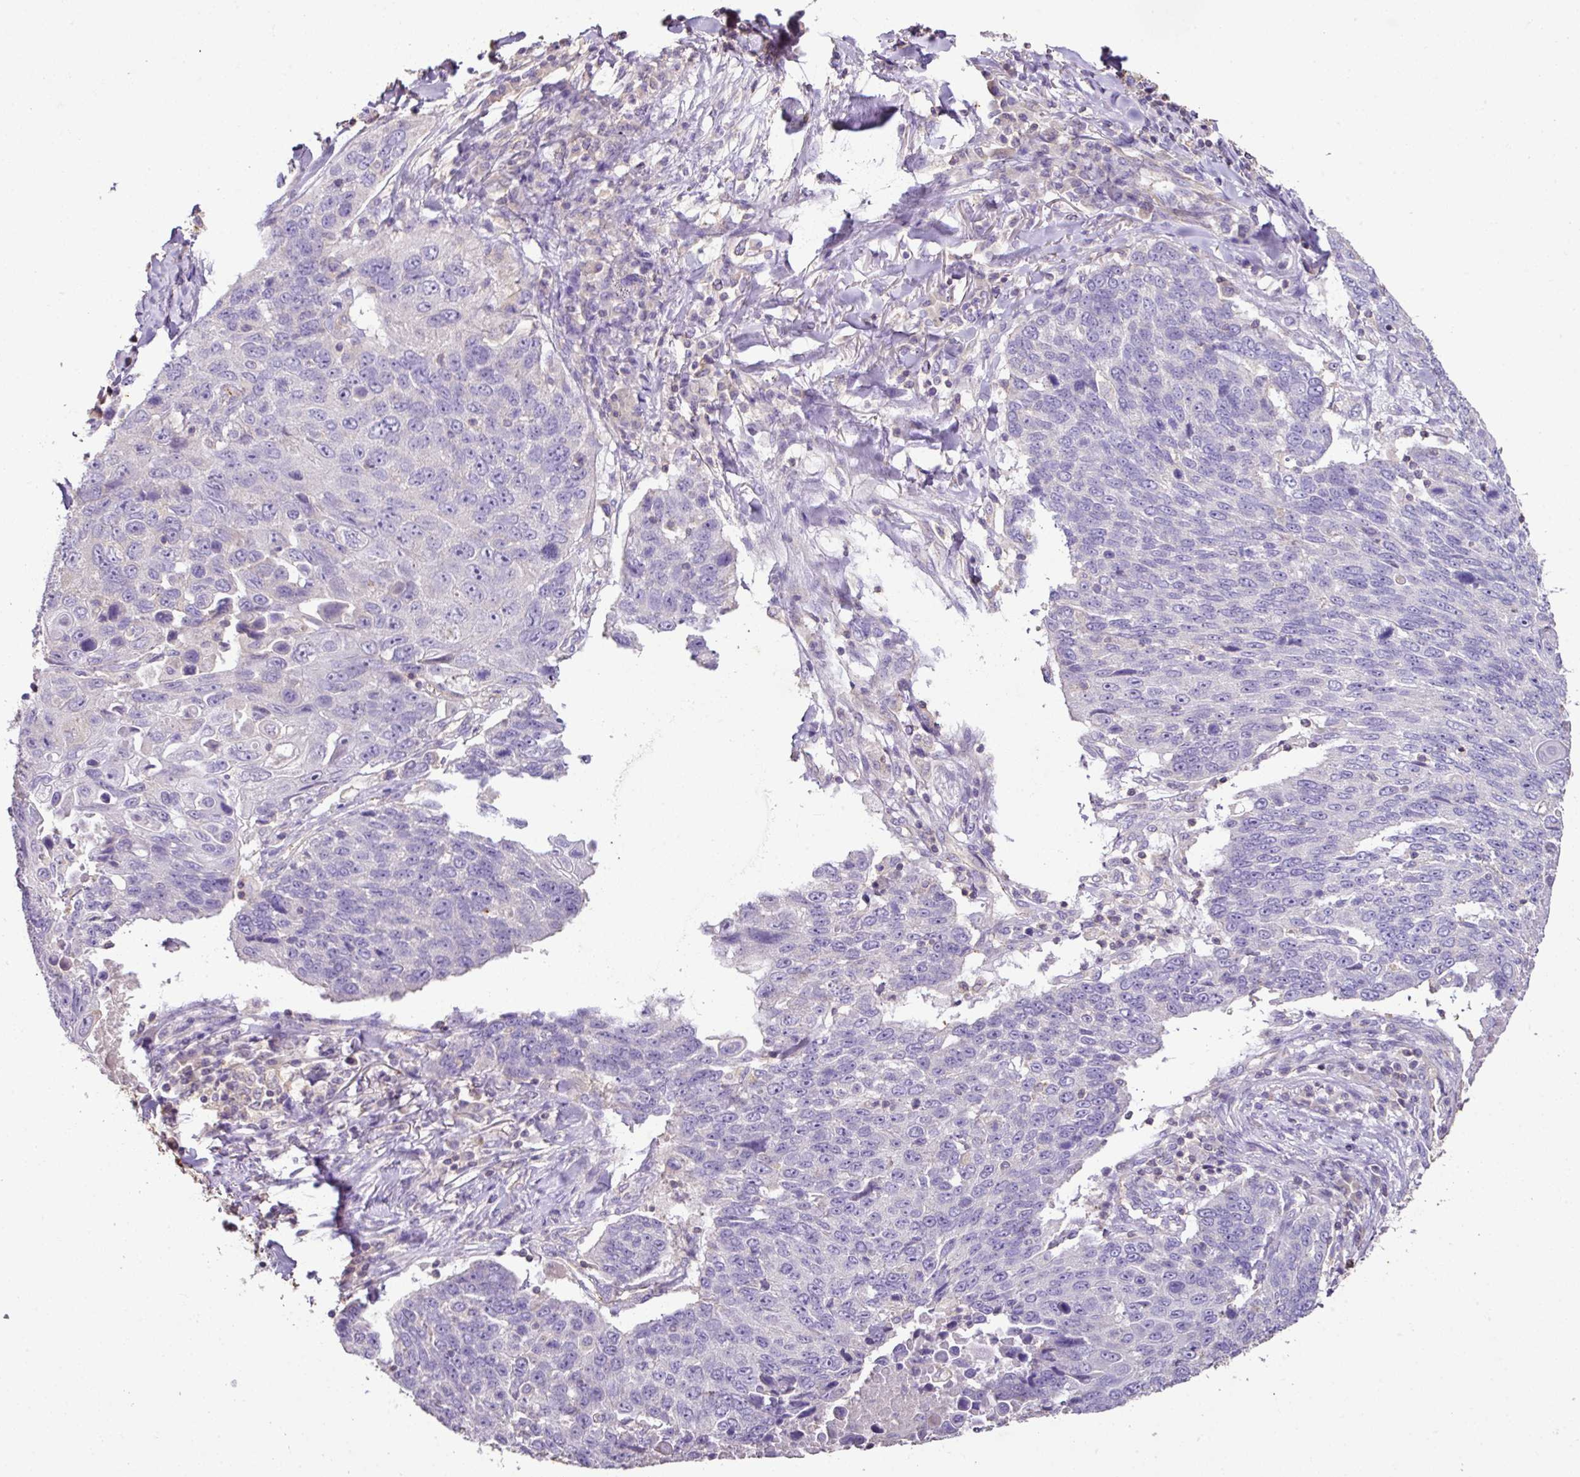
{"staining": {"intensity": "negative", "quantity": "none", "location": "none"}, "tissue": "lung cancer", "cell_type": "Tumor cells", "image_type": "cancer", "snomed": [{"axis": "morphology", "description": "Squamous cell carcinoma, NOS"}, {"axis": "topography", "description": "Lung"}], "caption": "An immunohistochemistry (IHC) histopathology image of lung squamous cell carcinoma is shown. There is no staining in tumor cells of lung squamous cell carcinoma.", "gene": "AGR3", "patient": {"sex": "male", "age": 66}}